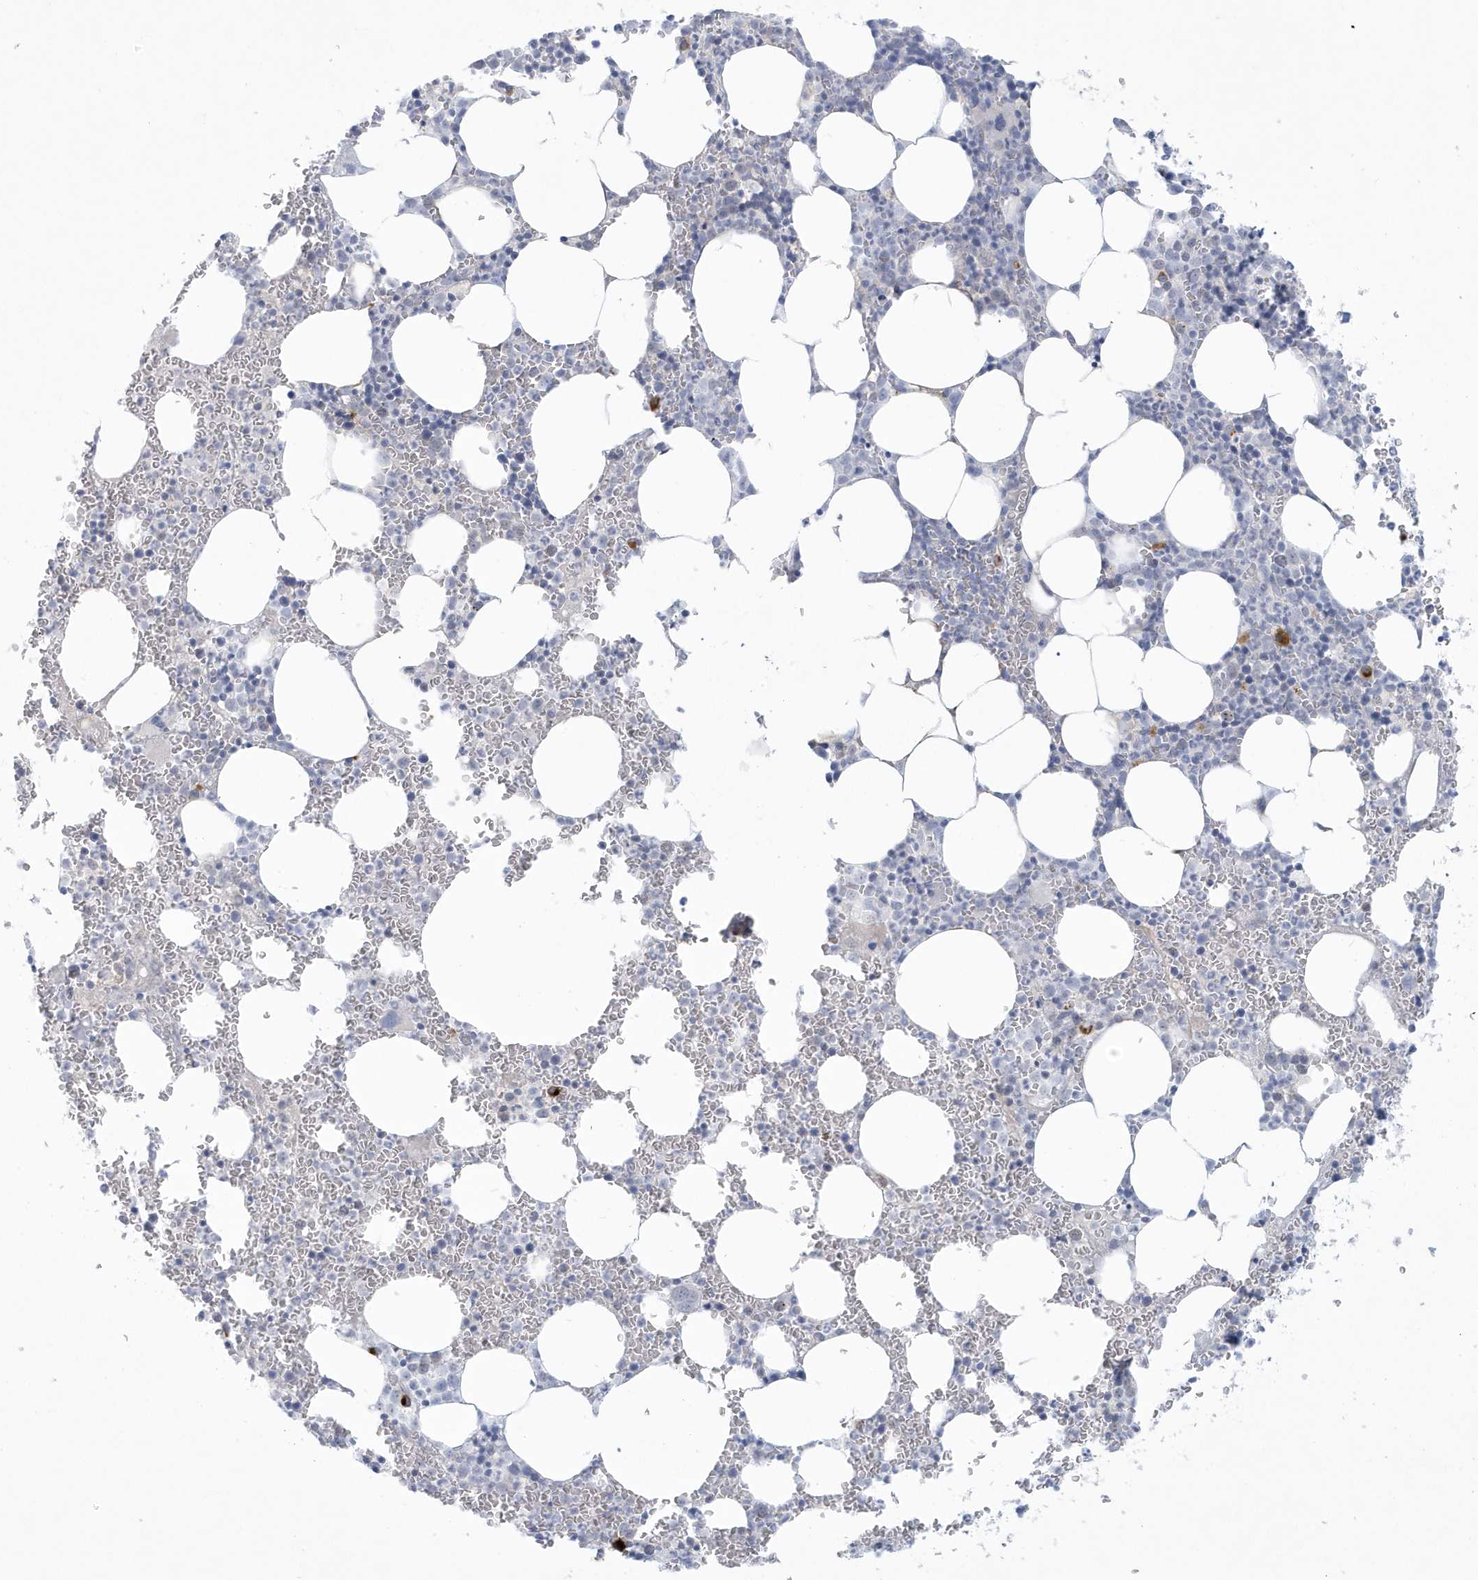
{"staining": {"intensity": "moderate", "quantity": "<25%", "location": "cytoplasmic/membranous"}, "tissue": "bone marrow", "cell_type": "Hematopoietic cells", "image_type": "normal", "snomed": [{"axis": "morphology", "description": "Normal tissue, NOS"}, {"axis": "topography", "description": "Bone marrow"}], "caption": "Protein expression analysis of normal bone marrow reveals moderate cytoplasmic/membranous staining in about <25% of hematopoietic cells.", "gene": "HERC6", "patient": {"sex": "female", "age": 78}}